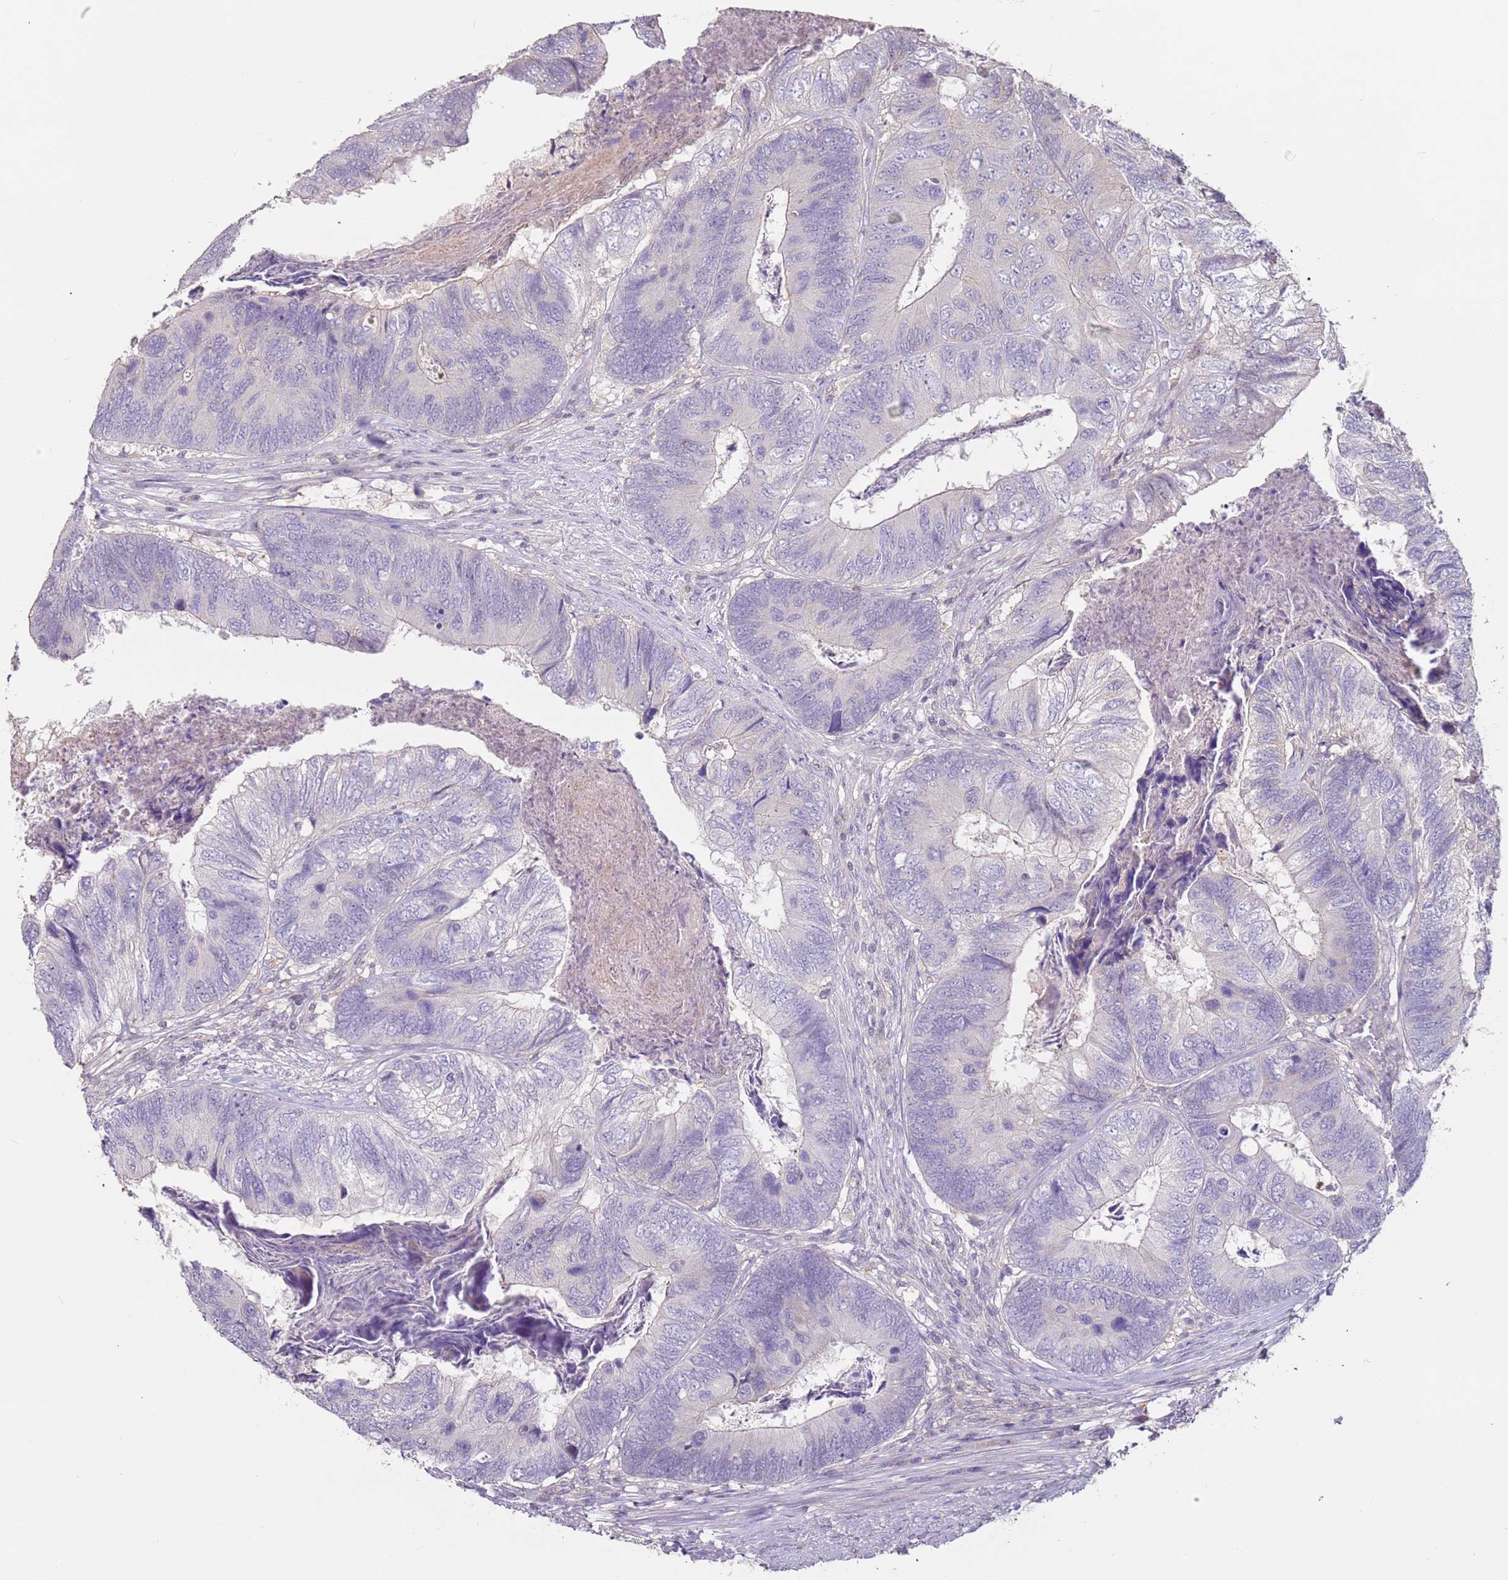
{"staining": {"intensity": "negative", "quantity": "none", "location": "none"}, "tissue": "colorectal cancer", "cell_type": "Tumor cells", "image_type": "cancer", "snomed": [{"axis": "morphology", "description": "Adenocarcinoma, NOS"}, {"axis": "topography", "description": "Colon"}], "caption": "Tumor cells show no significant positivity in colorectal adenocarcinoma.", "gene": "MDH1", "patient": {"sex": "female", "age": 67}}